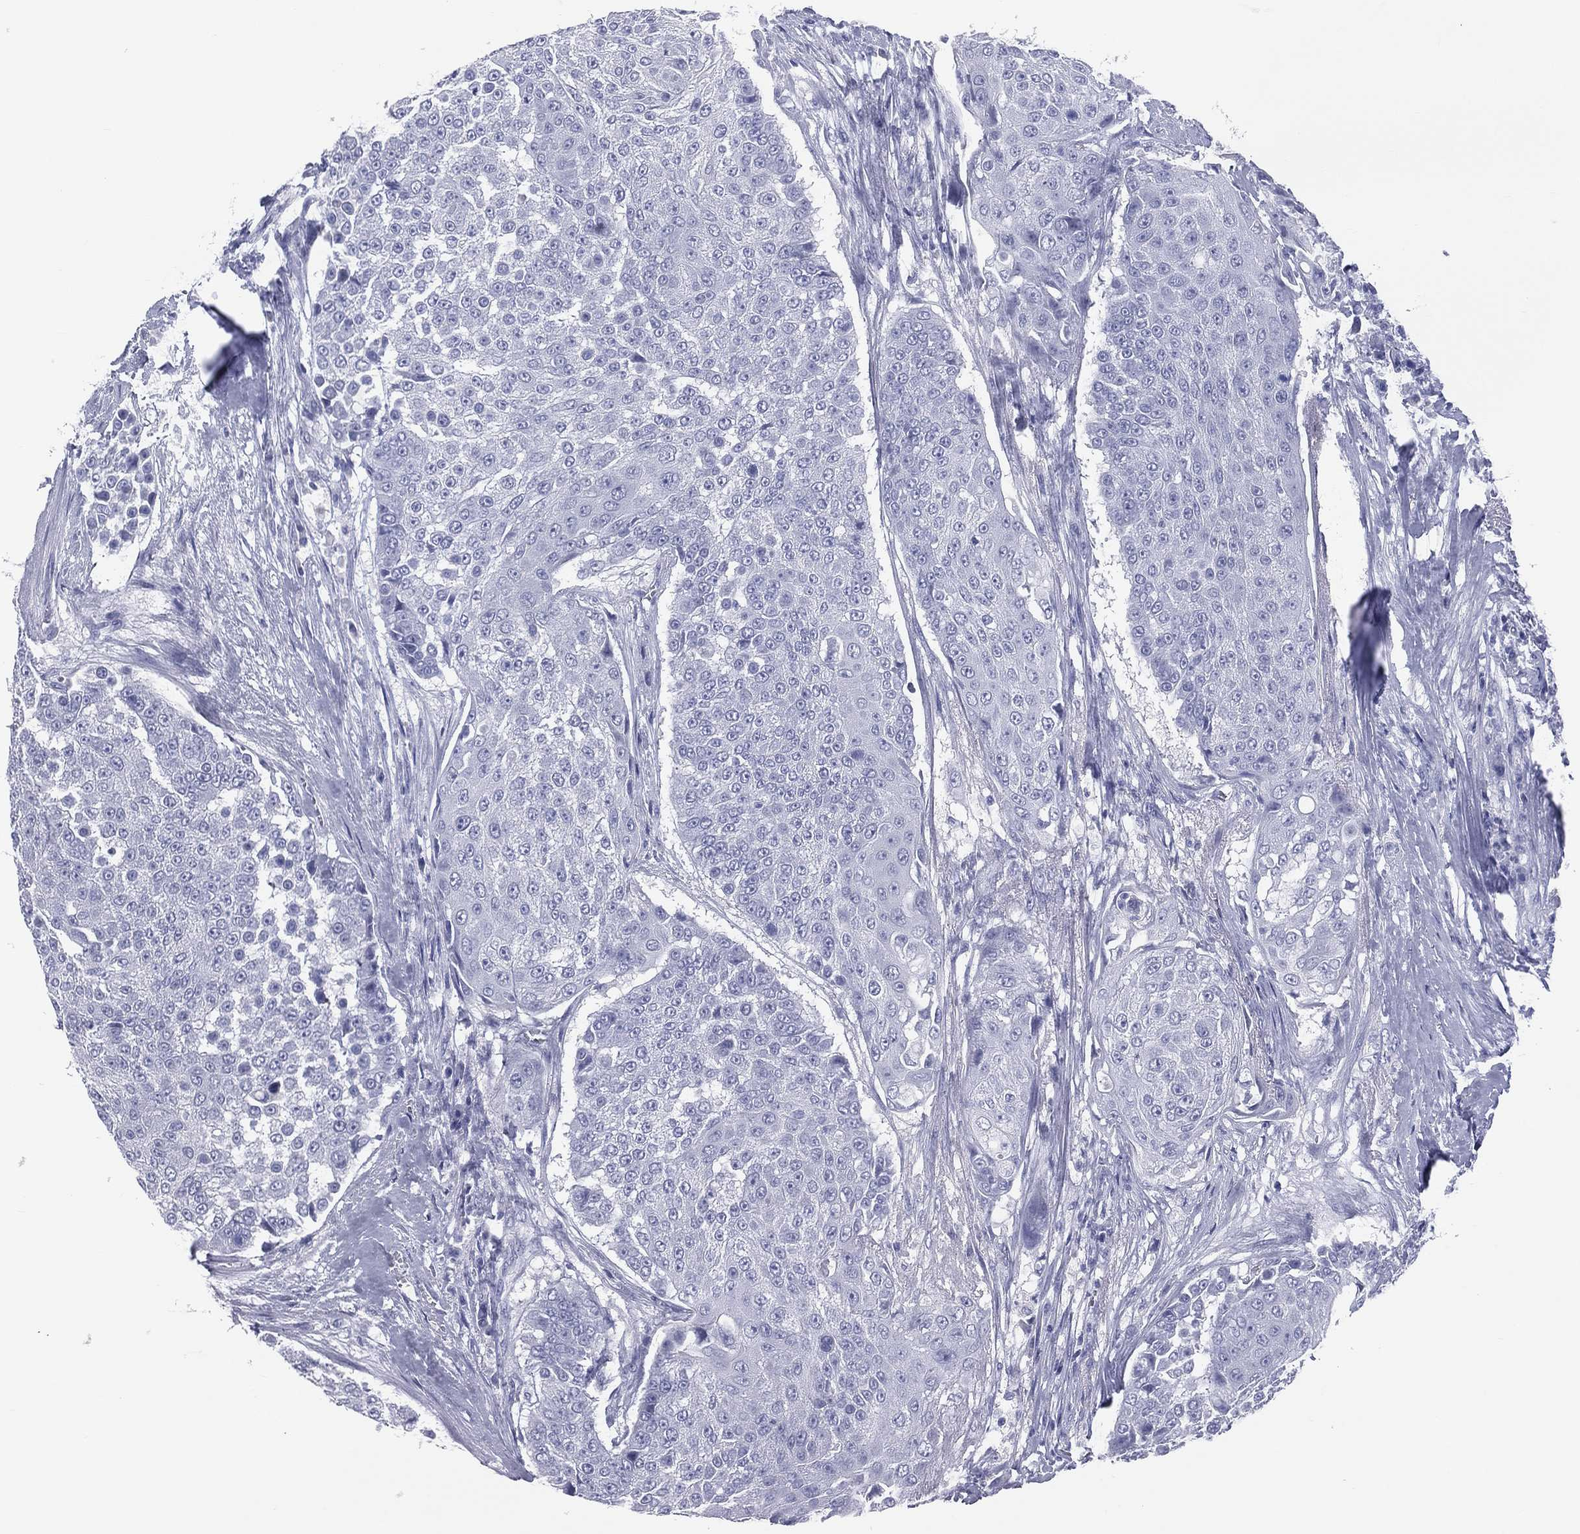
{"staining": {"intensity": "negative", "quantity": "none", "location": "none"}, "tissue": "urothelial cancer", "cell_type": "Tumor cells", "image_type": "cancer", "snomed": [{"axis": "morphology", "description": "Urothelial carcinoma, High grade"}, {"axis": "topography", "description": "Urinary bladder"}], "caption": "Tumor cells are negative for protein expression in human high-grade urothelial carcinoma.", "gene": "MLN", "patient": {"sex": "female", "age": 63}}